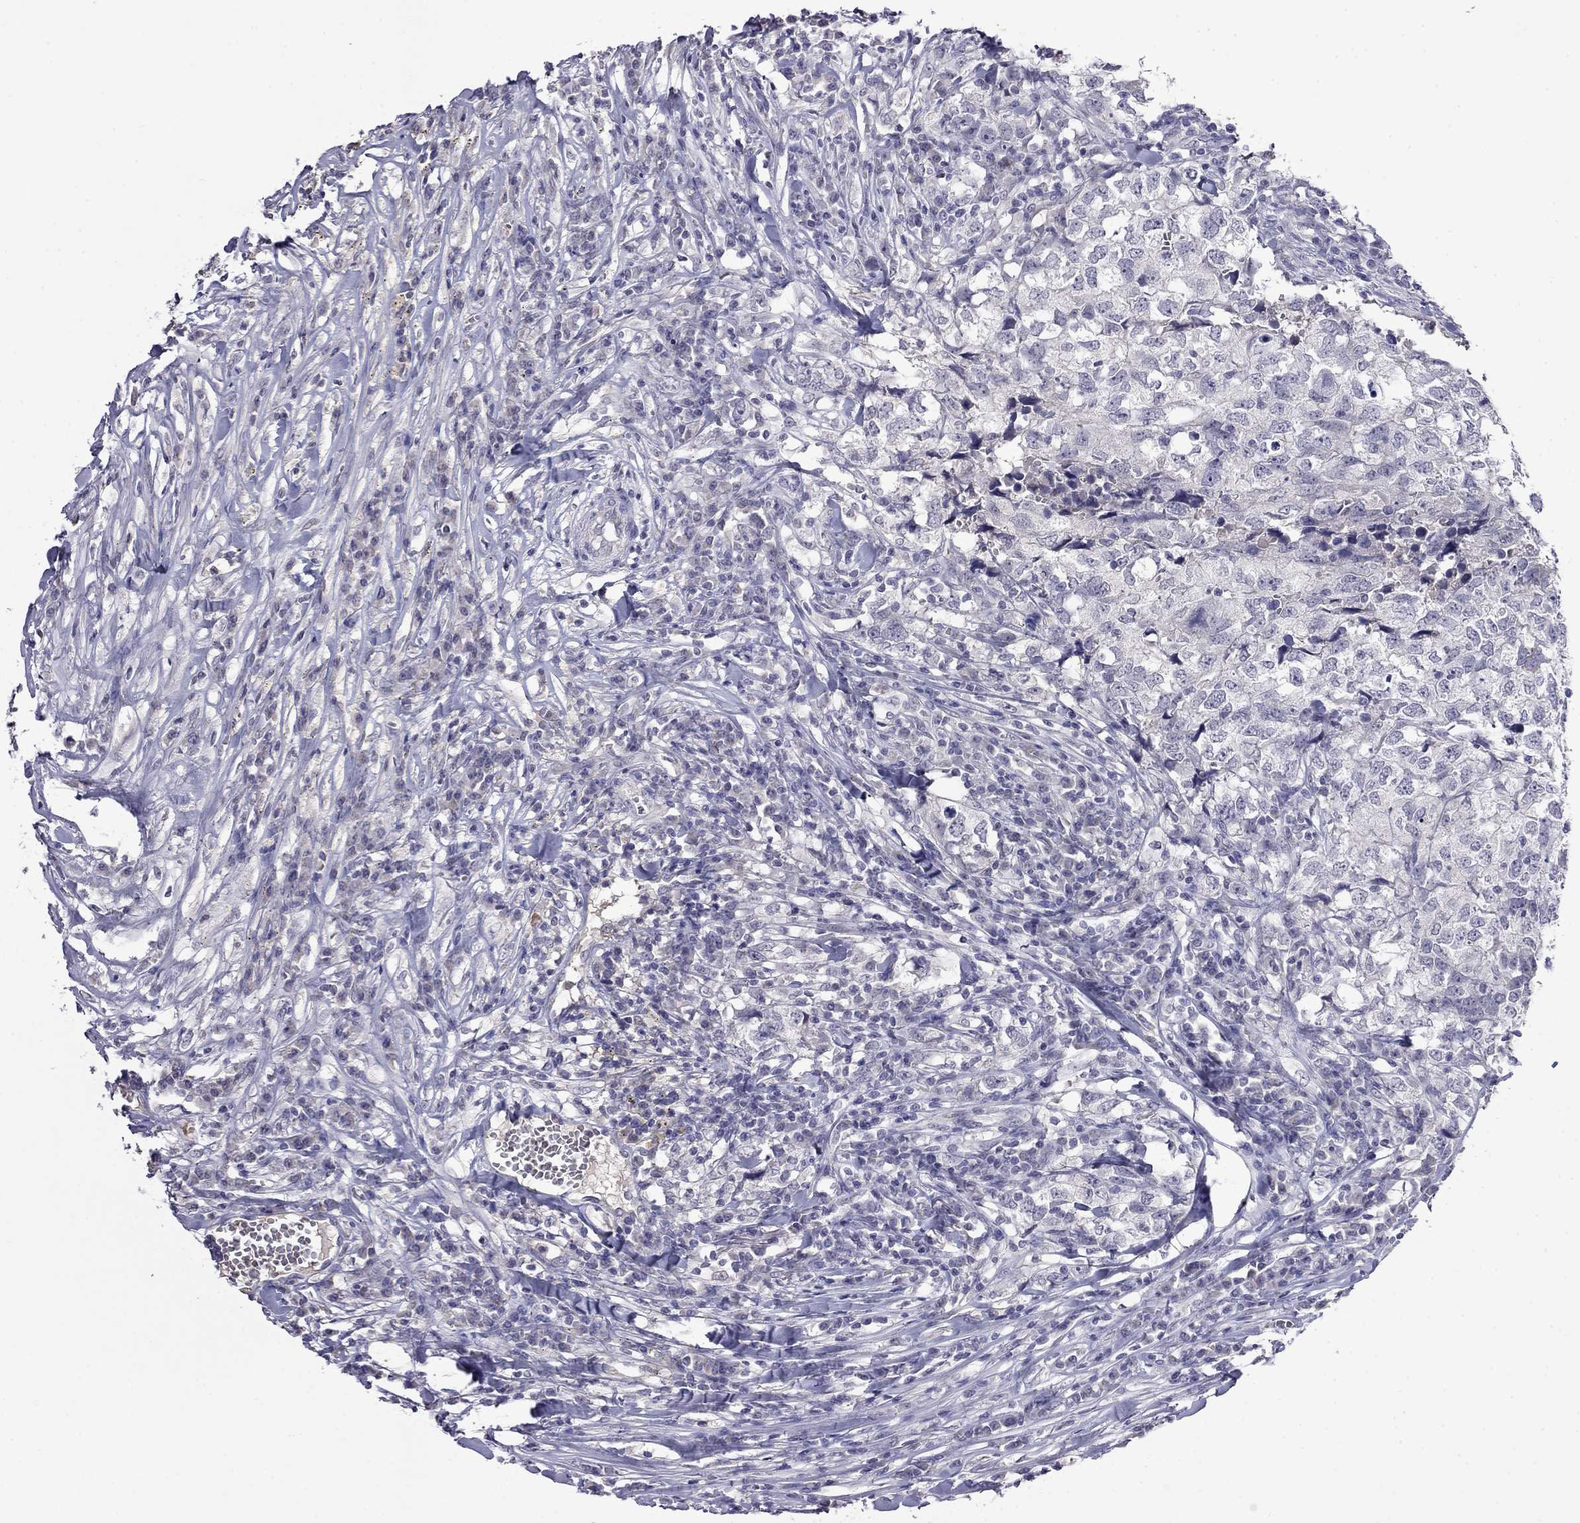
{"staining": {"intensity": "negative", "quantity": "none", "location": "none"}, "tissue": "breast cancer", "cell_type": "Tumor cells", "image_type": "cancer", "snomed": [{"axis": "morphology", "description": "Duct carcinoma"}, {"axis": "topography", "description": "Breast"}], "caption": "Immunohistochemistry micrograph of human breast cancer (intraductal carcinoma) stained for a protein (brown), which shows no expression in tumor cells.", "gene": "STAR", "patient": {"sex": "female", "age": 30}}